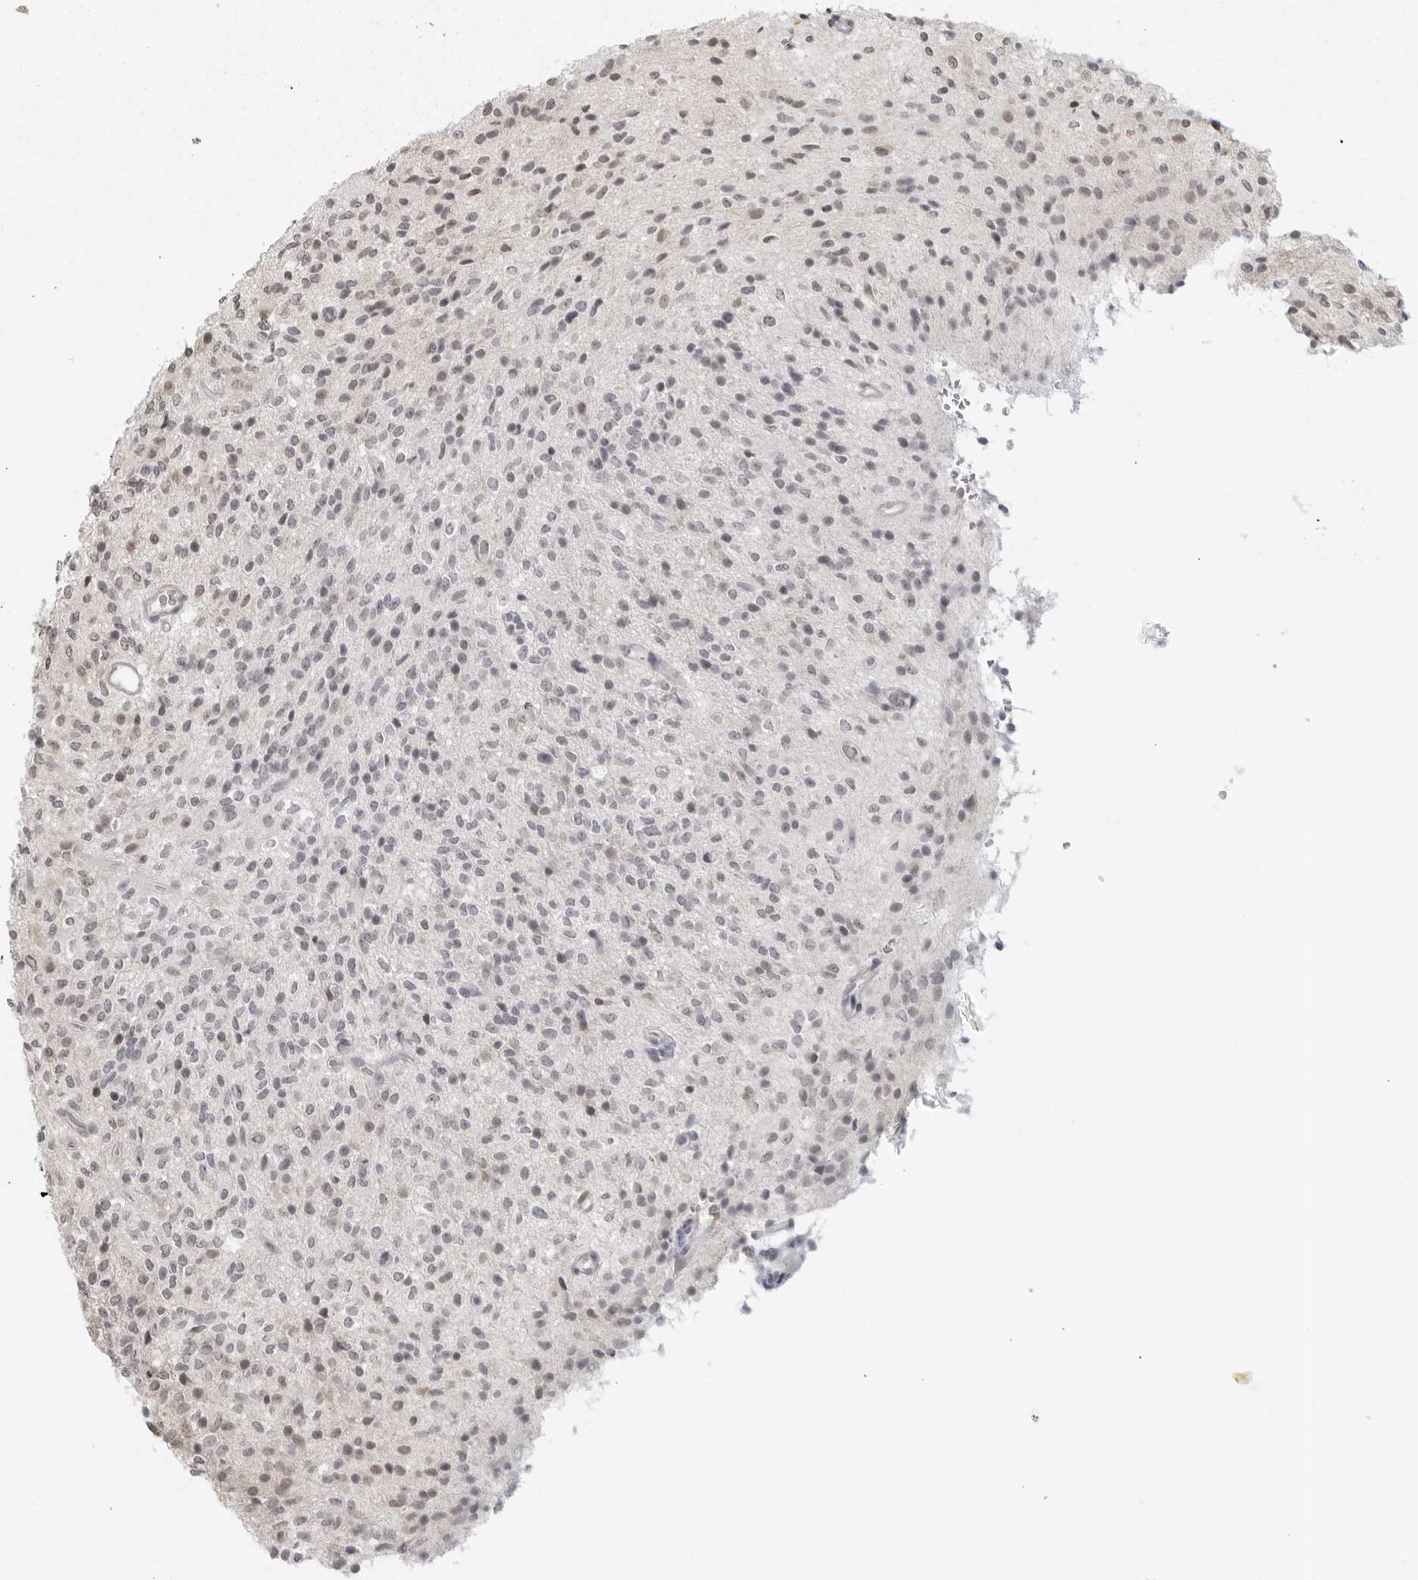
{"staining": {"intensity": "negative", "quantity": "none", "location": "none"}, "tissue": "glioma", "cell_type": "Tumor cells", "image_type": "cancer", "snomed": [{"axis": "morphology", "description": "Glioma, malignant, High grade"}, {"axis": "topography", "description": "Brain"}], "caption": "High magnification brightfield microscopy of high-grade glioma (malignant) stained with DAB (3,3'-diaminobenzidine) (brown) and counterstained with hematoxylin (blue): tumor cells show no significant expression. Brightfield microscopy of immunohistochemistry stained with DAB (brown) and hematoxylin (blue), captured at high magnification.", "gene": "RAB11FIP3", "patient": {"sex": "male", "age": 34}}